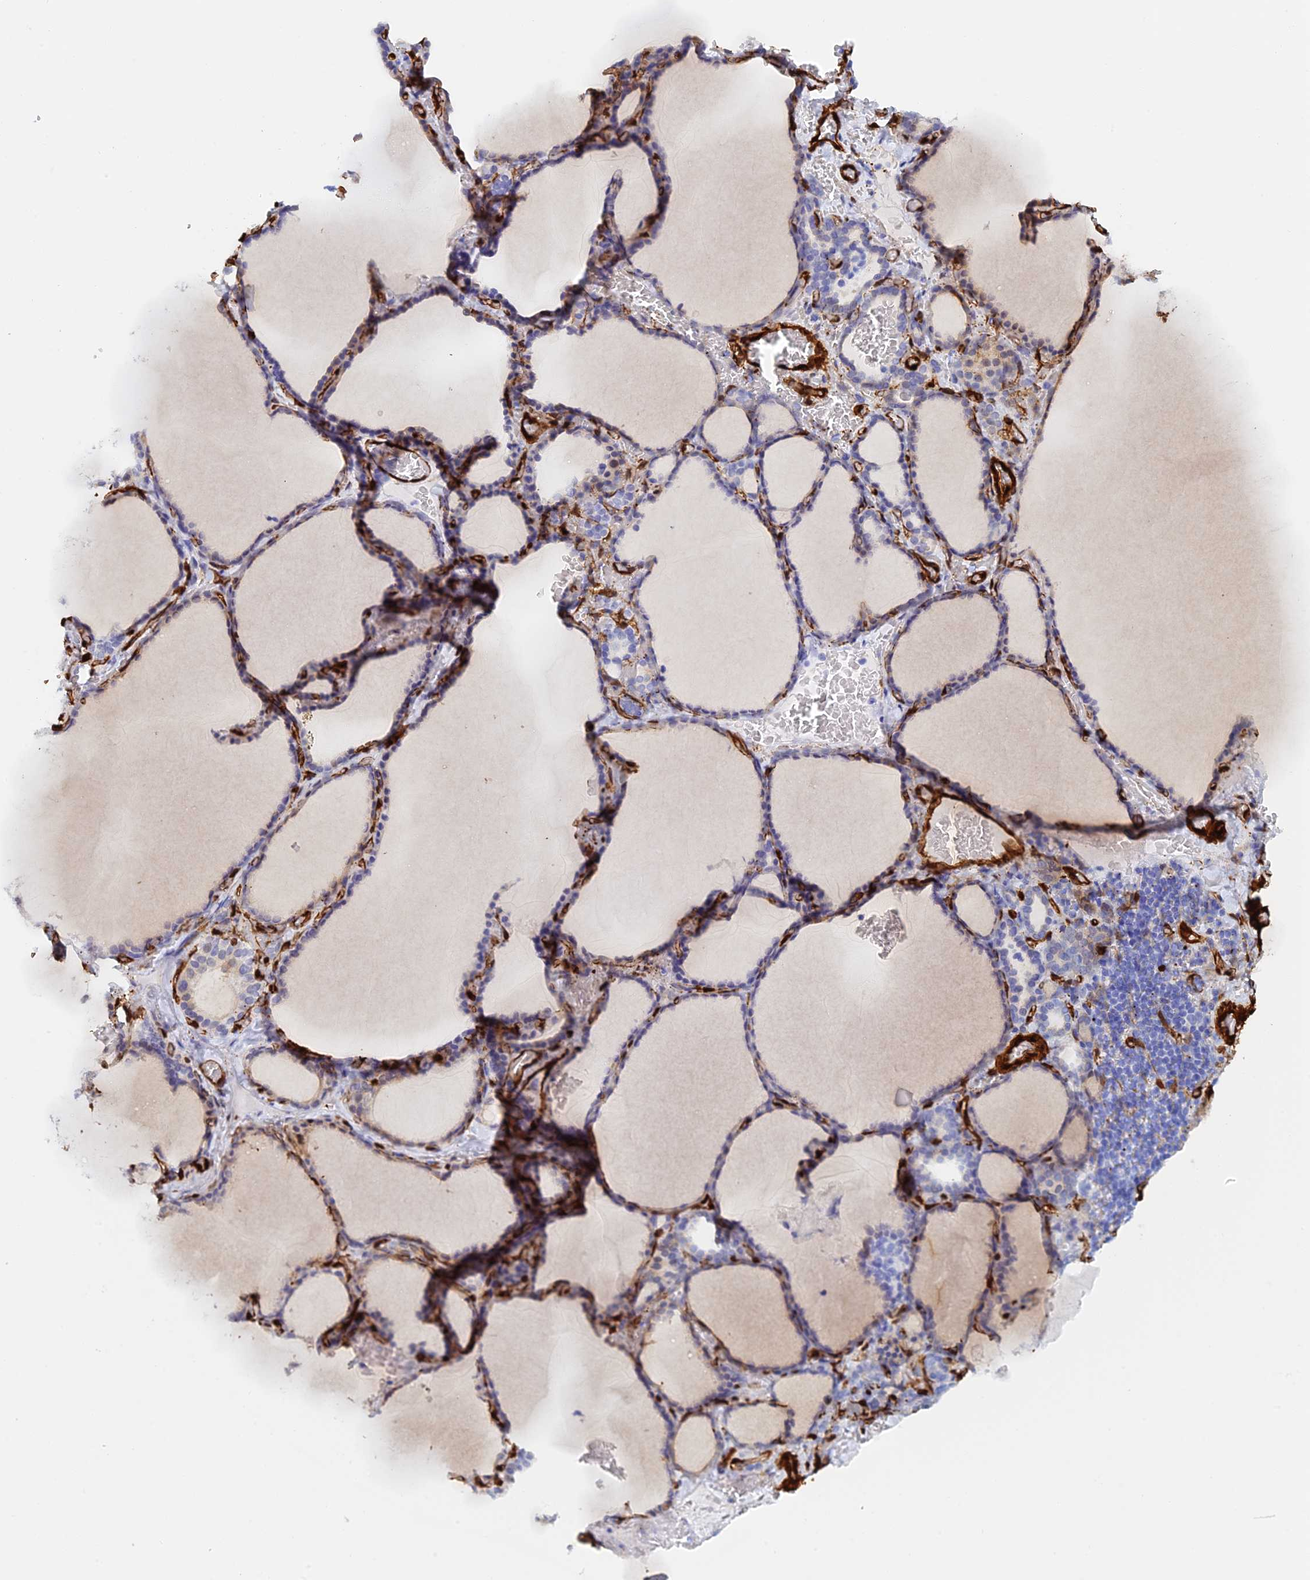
{"staining": {"intensity": "moderate", "quantity": "<25%", "location": "cytoplasmic/membranous,nuclear"}, "tissue": "thyroid gland", "cell_type": "Glandular cells", "image_type": "normal", "snomed": [{"axis": "morphology", "description": "Normal tissue, NOS"}, {"axis": "topography", "description": "Thyroid gland"}], "caption": "Protein analysis of normal thyroid gland reveals moderate cytoplasmic/membranous,nuclear staining in approximately <25% of glandular cells.", "gene": "CRIP2", "patient": {"sex": "female", "age": 39}}